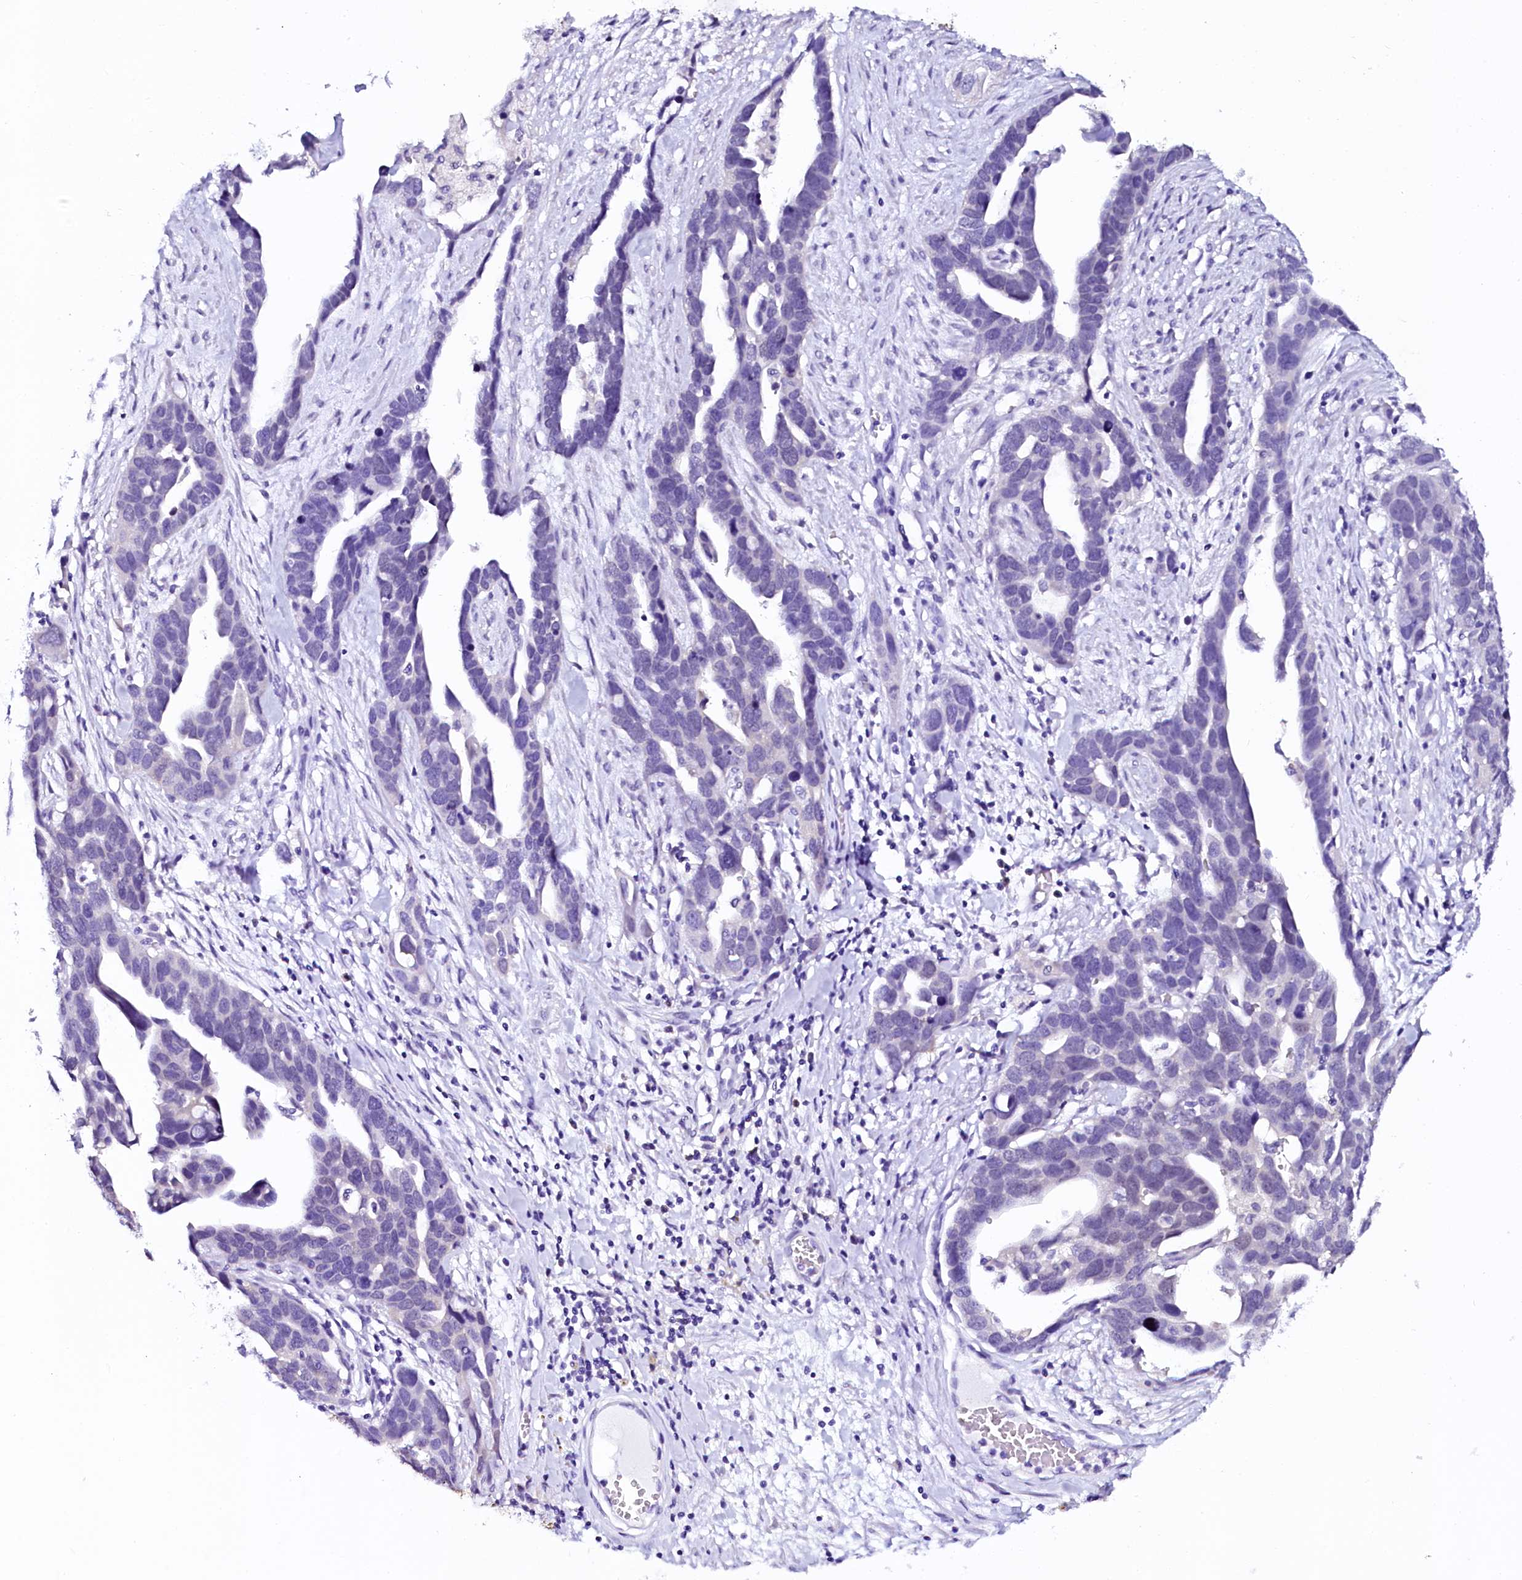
{"staining": {"intensity": "negative", "quantity": "none", "location": "none"}, "tissue": "ovarian cancer", "cell_type": "Tumor cells", "image_type": "cancer", "snomed": [{"axis": "morphology", "description": "Cystadenocarcinoma, serous, NOS"}, {"axis": "topography", "description": "Ovary"}], "caption": "Tumor cells are negative for protein expression in human ovarian cancer (serous cystadenocarcinoma).", "gene": "SORD", "patient": {"sex": "female", "age": 54}}